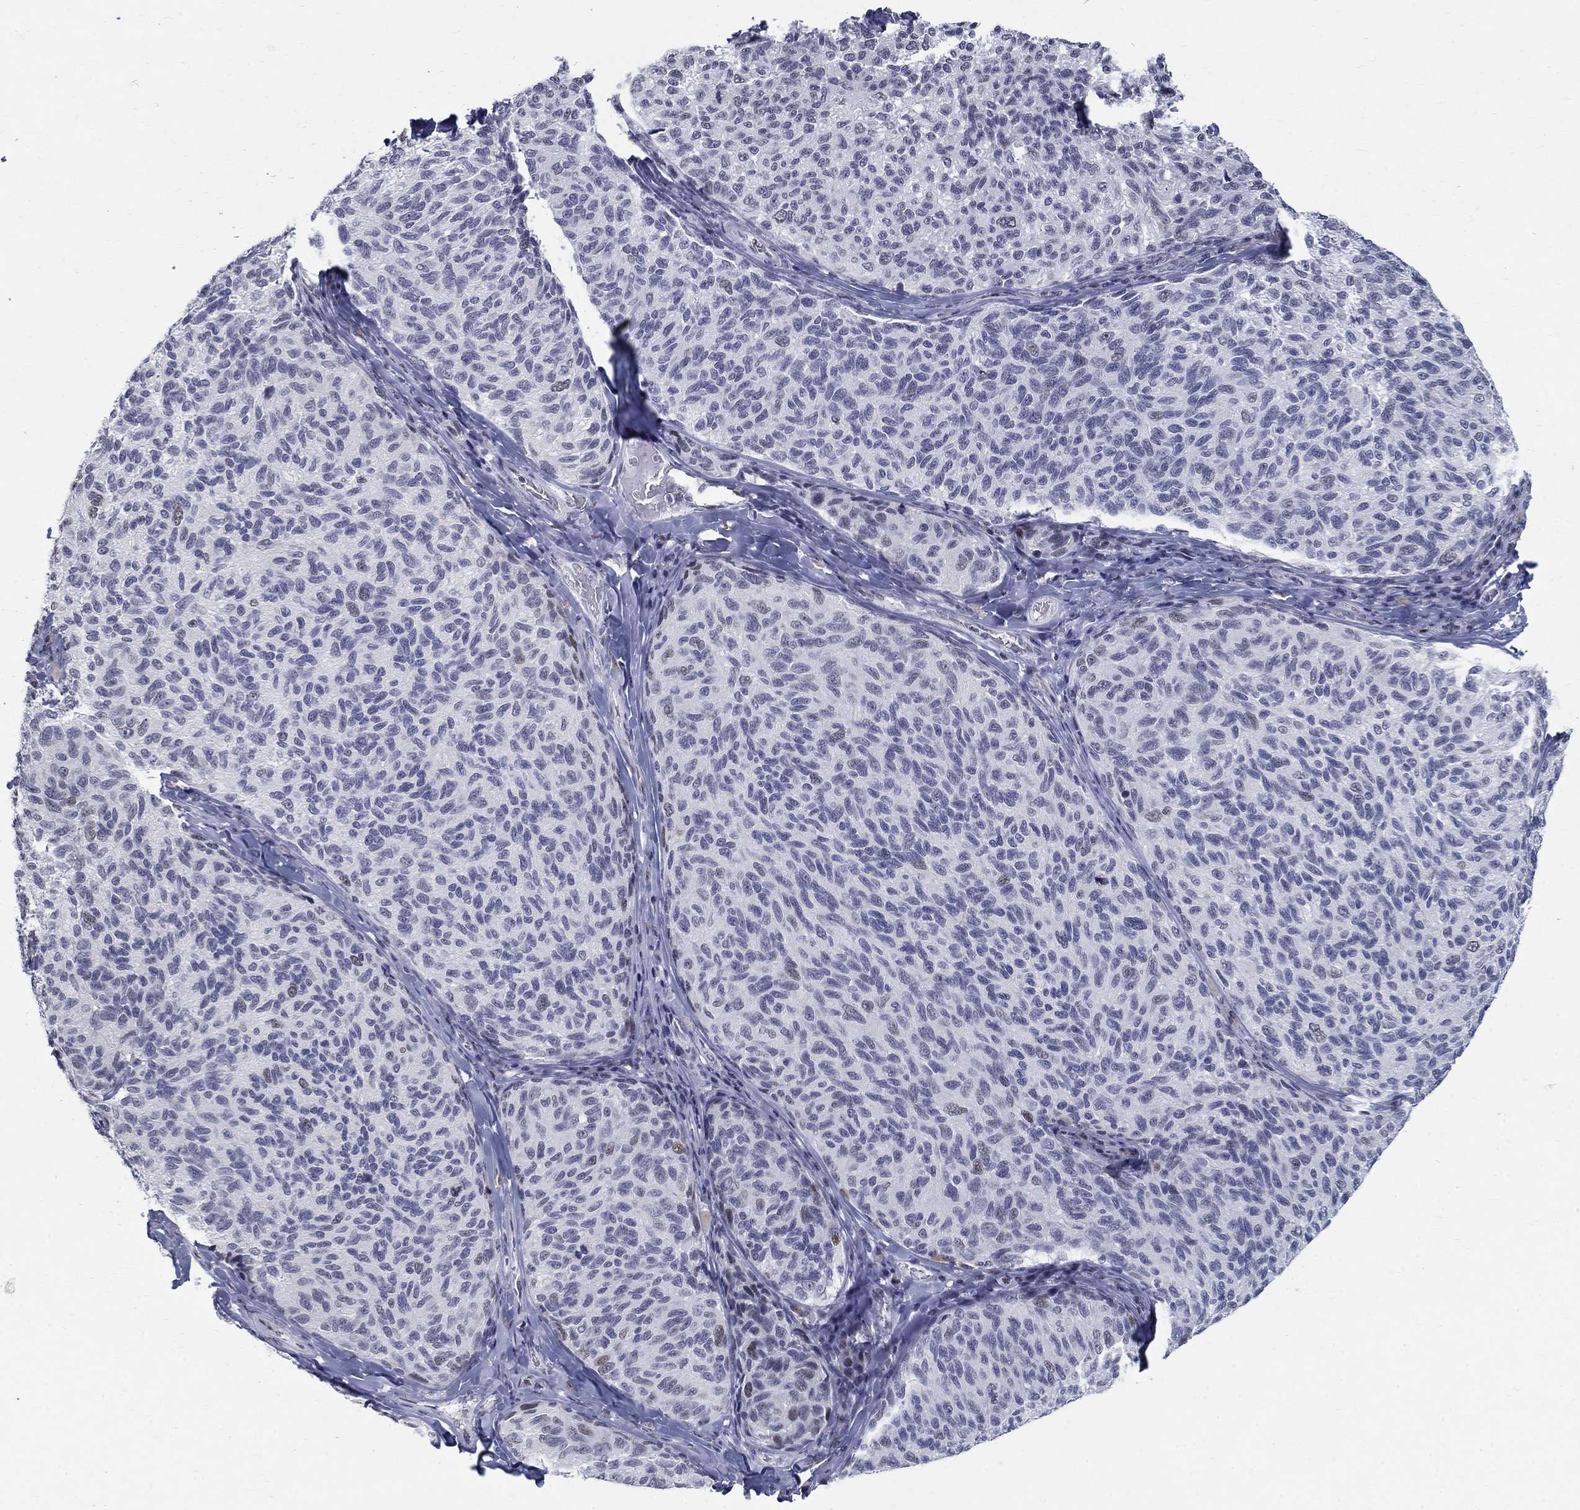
{"staining": {"intensity": "negative", "quantity": "none", "location": "none"}, "tissue": "melanoma", "cell_type": "Tumor cells", "image_type": "cancer", "snomed": [{"axis": "morphology", "description": "Malignant melanoma, NOS"}, {"axis": "topography", "description": "Skin"}], "caption": "A histopathology image of human malignant melanoma is negative for staining in tumor cells. (DAB (3,3'-diaminobenzidine) IHC visualized using brightfield microscopy, high magnification).", "gene": "BHLHE22", "patient": {"sex": "female", "age": 73}}